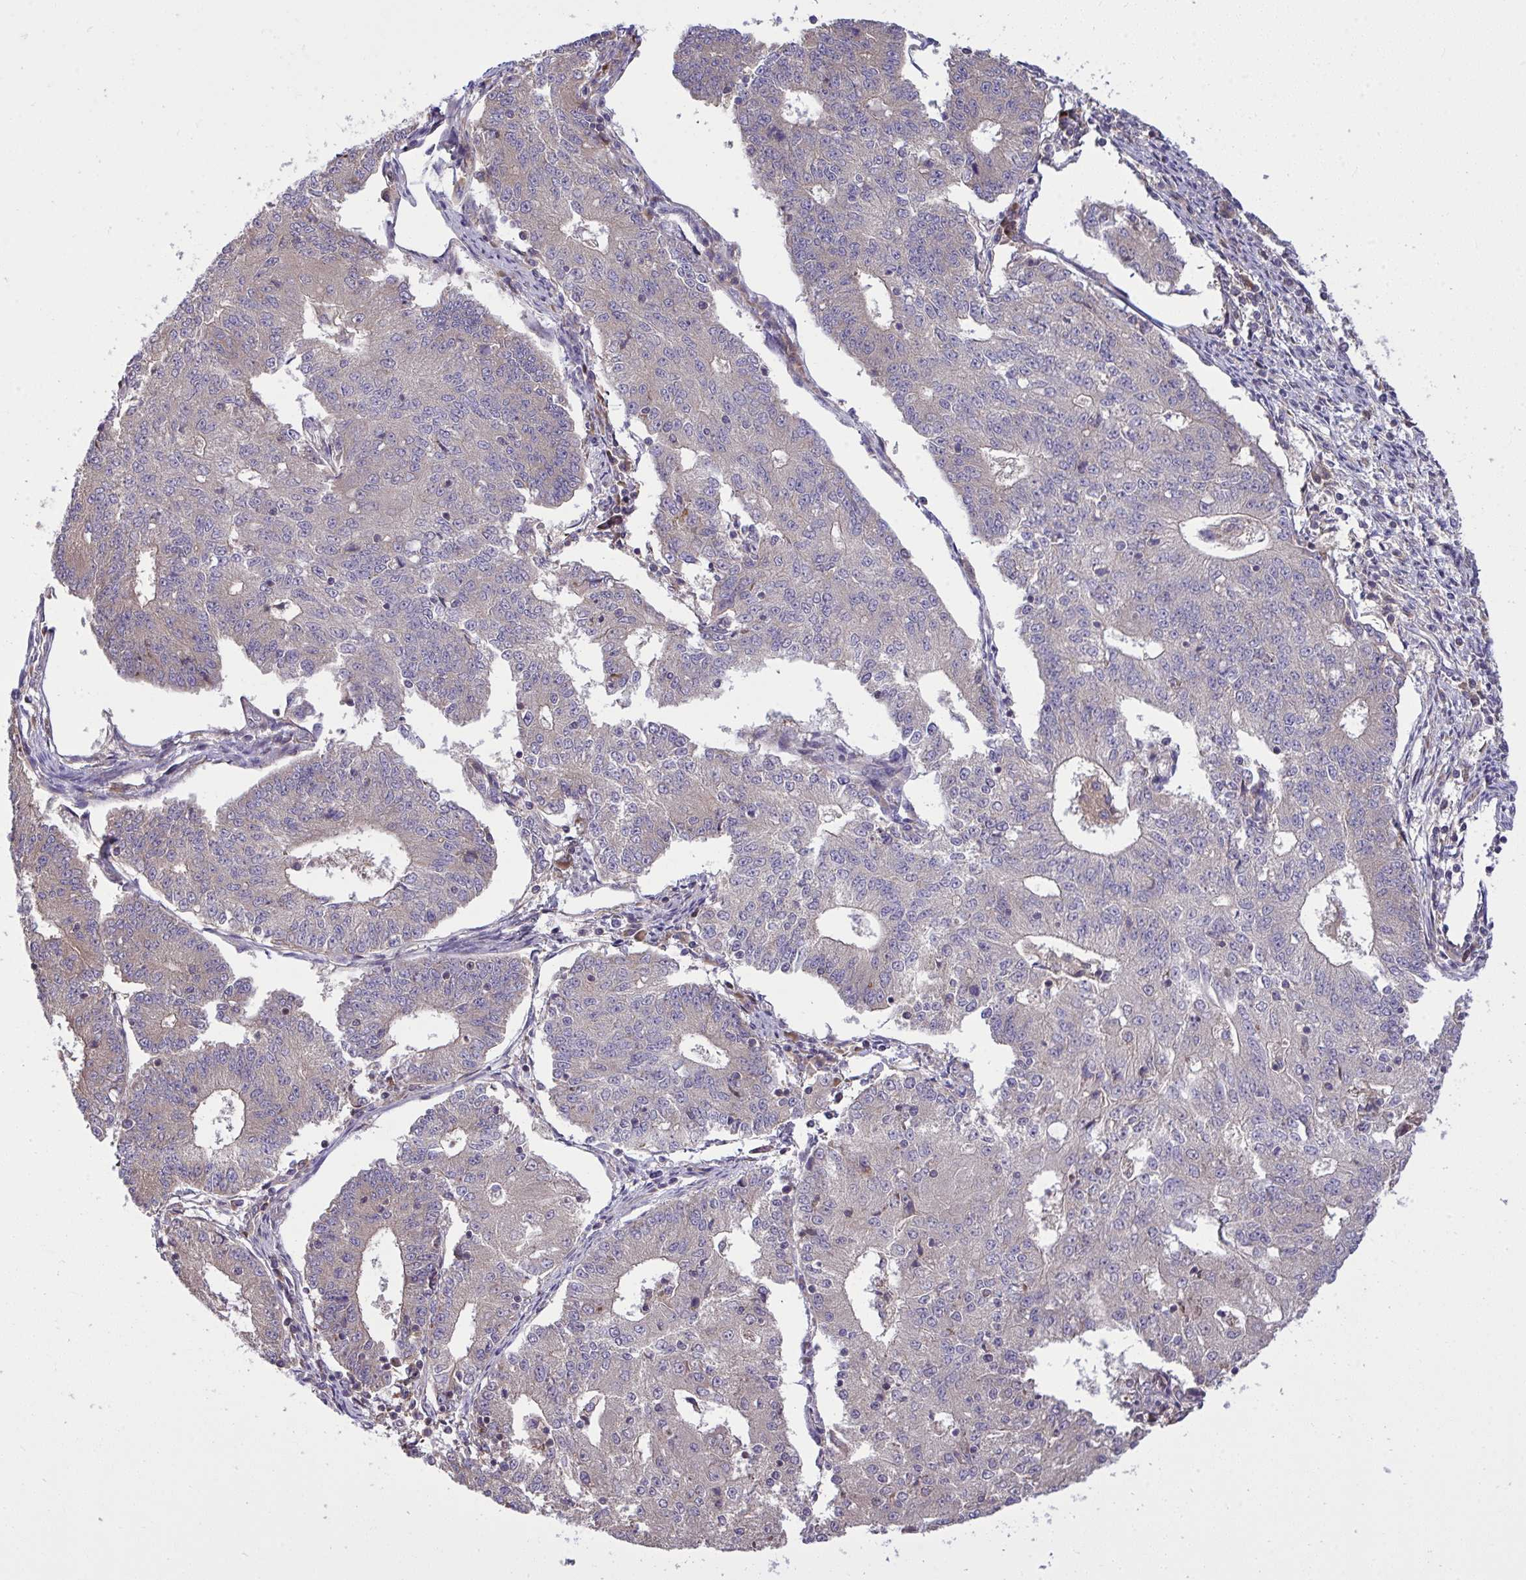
{"staining": {"intensity": "negative", "quantity": "none", "location": "none"}, "tissue": "endometrial cancer", "cell_type": "Tumor cells", "image_type": "cancer", "snomed": [{"axis": "morphology", "description": "Adenocarcinoma, NOS"}, {"axis": "topography", "description": "Endometrium"}], "caption": "This is an immunohistochemistry (IHC) image of human adenocarcinoma (endometrial). There is no staining in tumor cells.", "gene": "GRB14", "patient": {"sex": "female", "age": 56}}